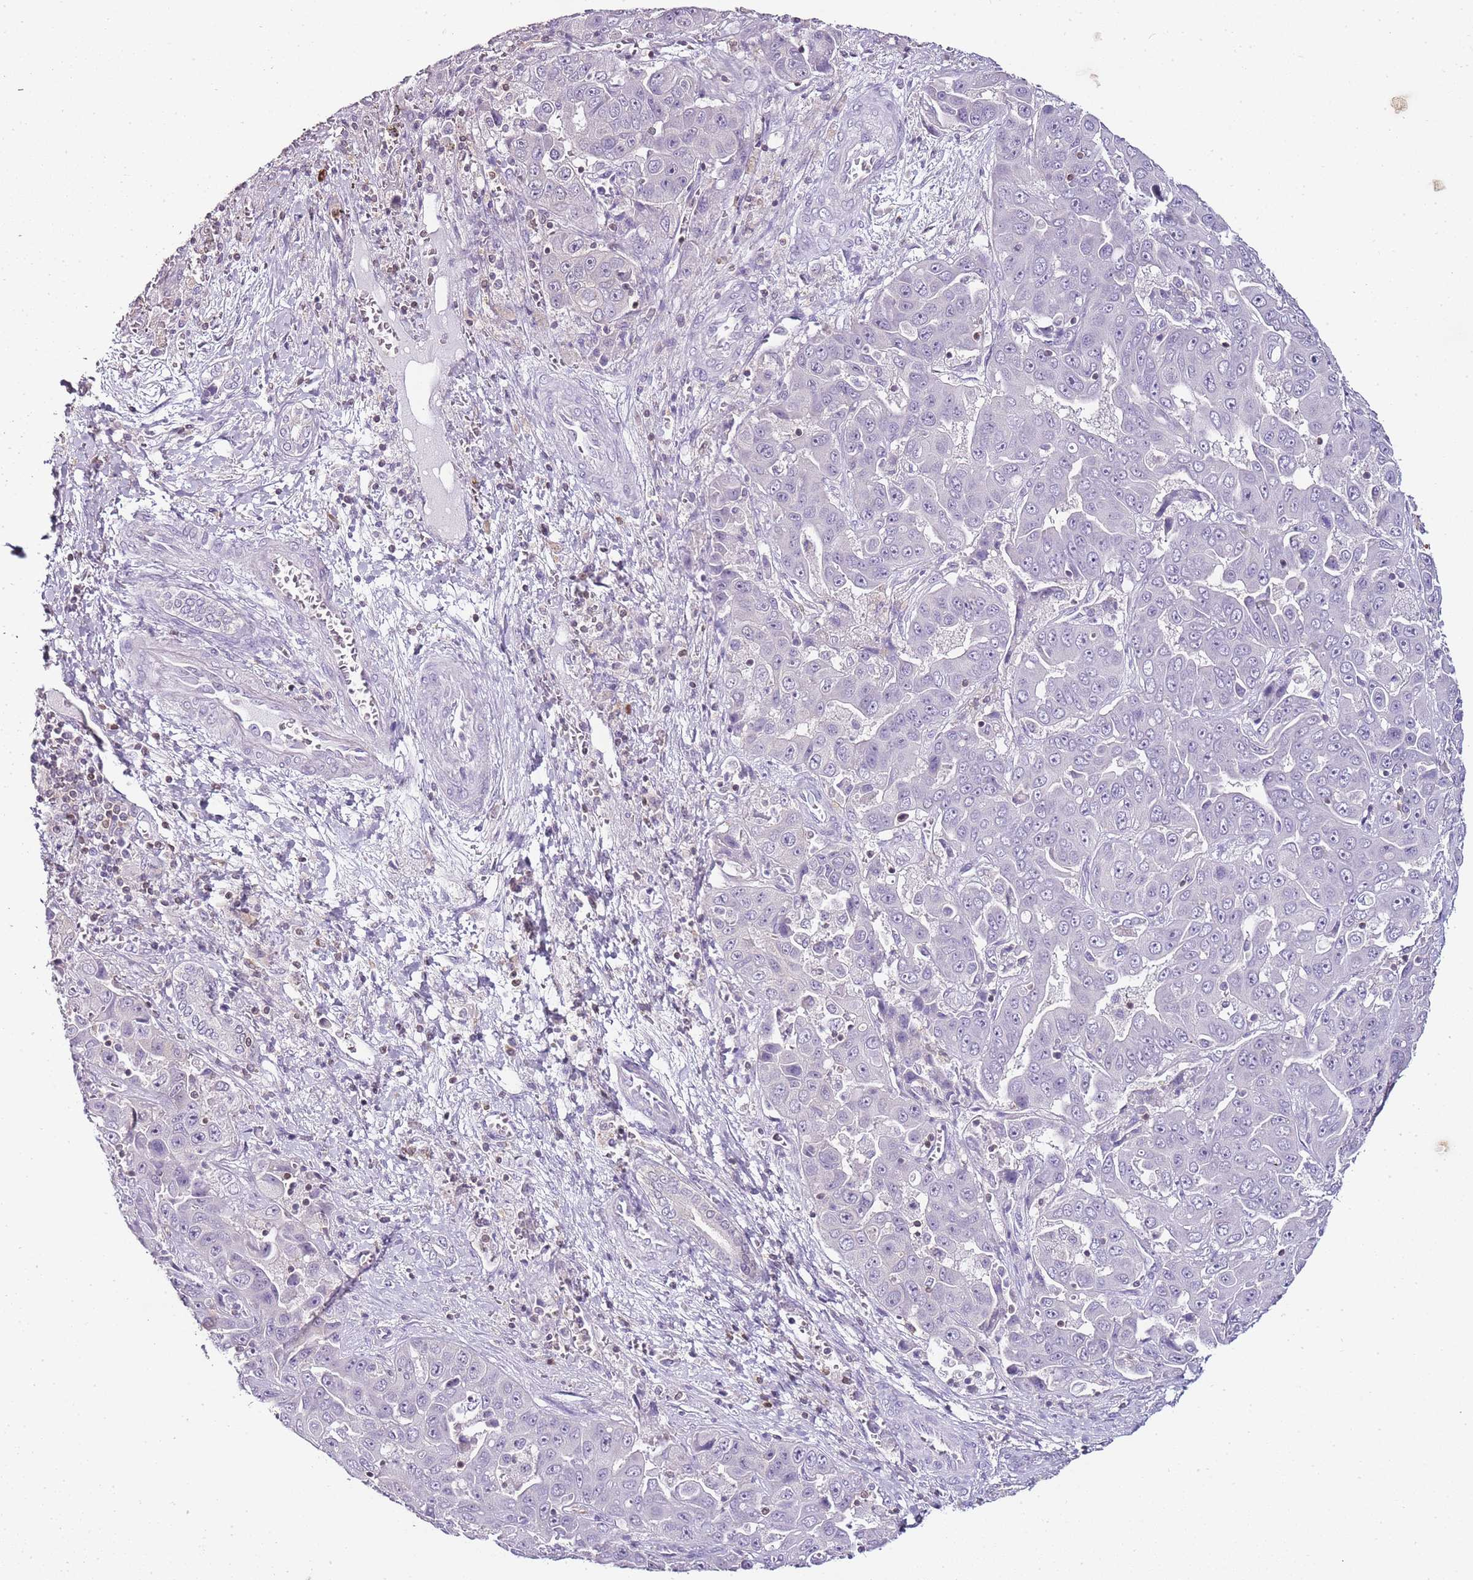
{"staining": {"intensity": "negative", "quantity": "none", "location": "none"}, "tissue": "liver cancer", "cell_type": "Tumor cells", "image_type": "cancer", "snomed": [{"axis": "morphology", "description": "Cholangiocarcinoma"}, {"axis": "topography", "description": "Liver"}], "caption": "Tumor cells show no significant staining in liver cancer (cholangiocarcinoma). The staining is performed using DAB brown chromogen with nuclei counter-stained in using hematoxylin.", "gene": "ZBP1", "patient": {"sex": "female", "age": 52}}